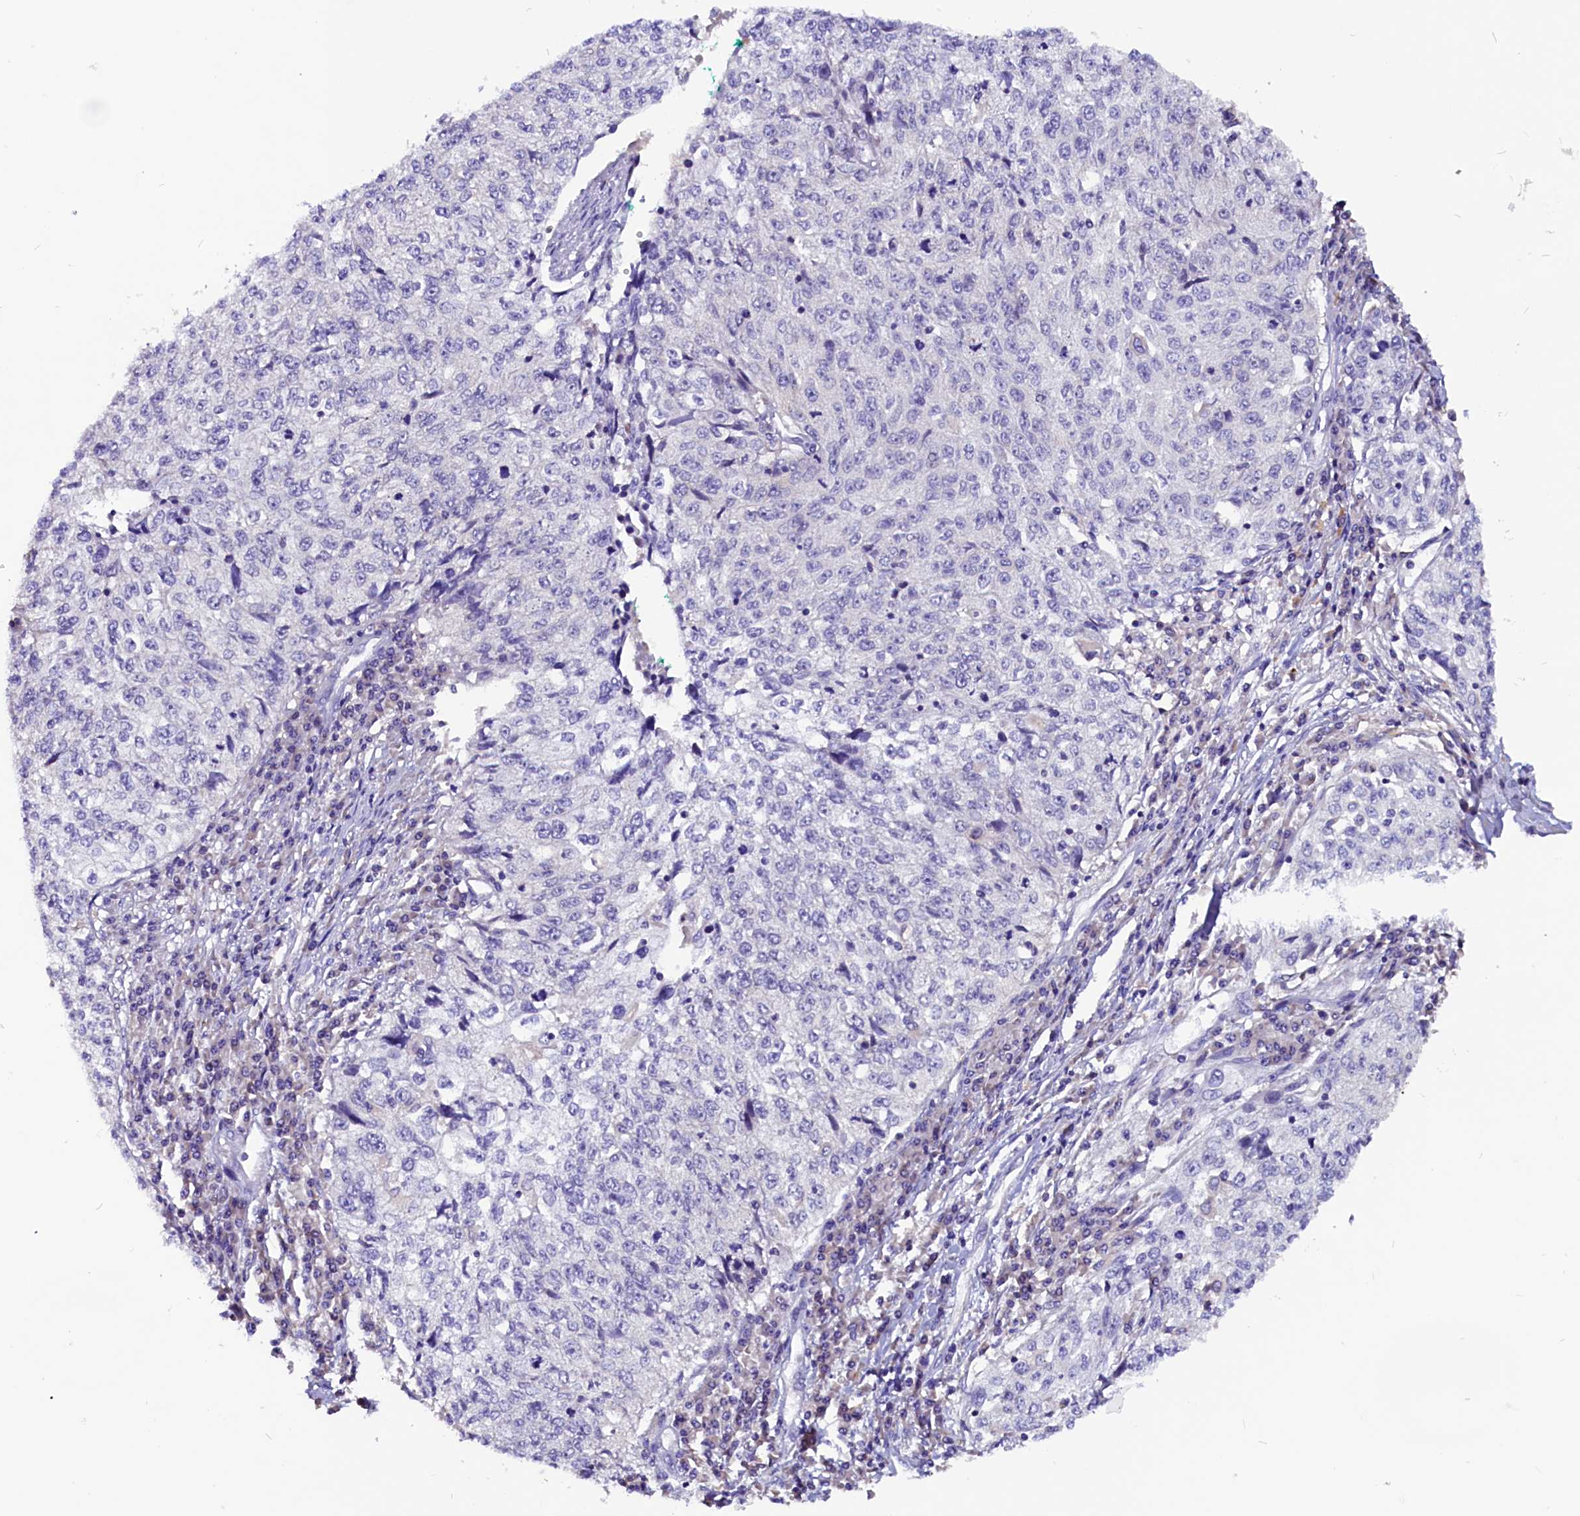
{"staining": {"intensity": "negative", "quantity": "none", "location": "none"}, "tissue": "cervical cancer", "cell_type": "Tumor cells", "image_type": "cancer", "snomed": [{"axis": "morphology", "description": "Squamous cell carcinoma, NOS"}, {"axis": "topography", "description": "Cervix"}], "caption": "Human squamous cell carcinoma (cervical) stained for a protein using IHC displays no expression in tumor cells.", "gene": "CCBE1", "patient": {"sex": "female", "age": 57}}